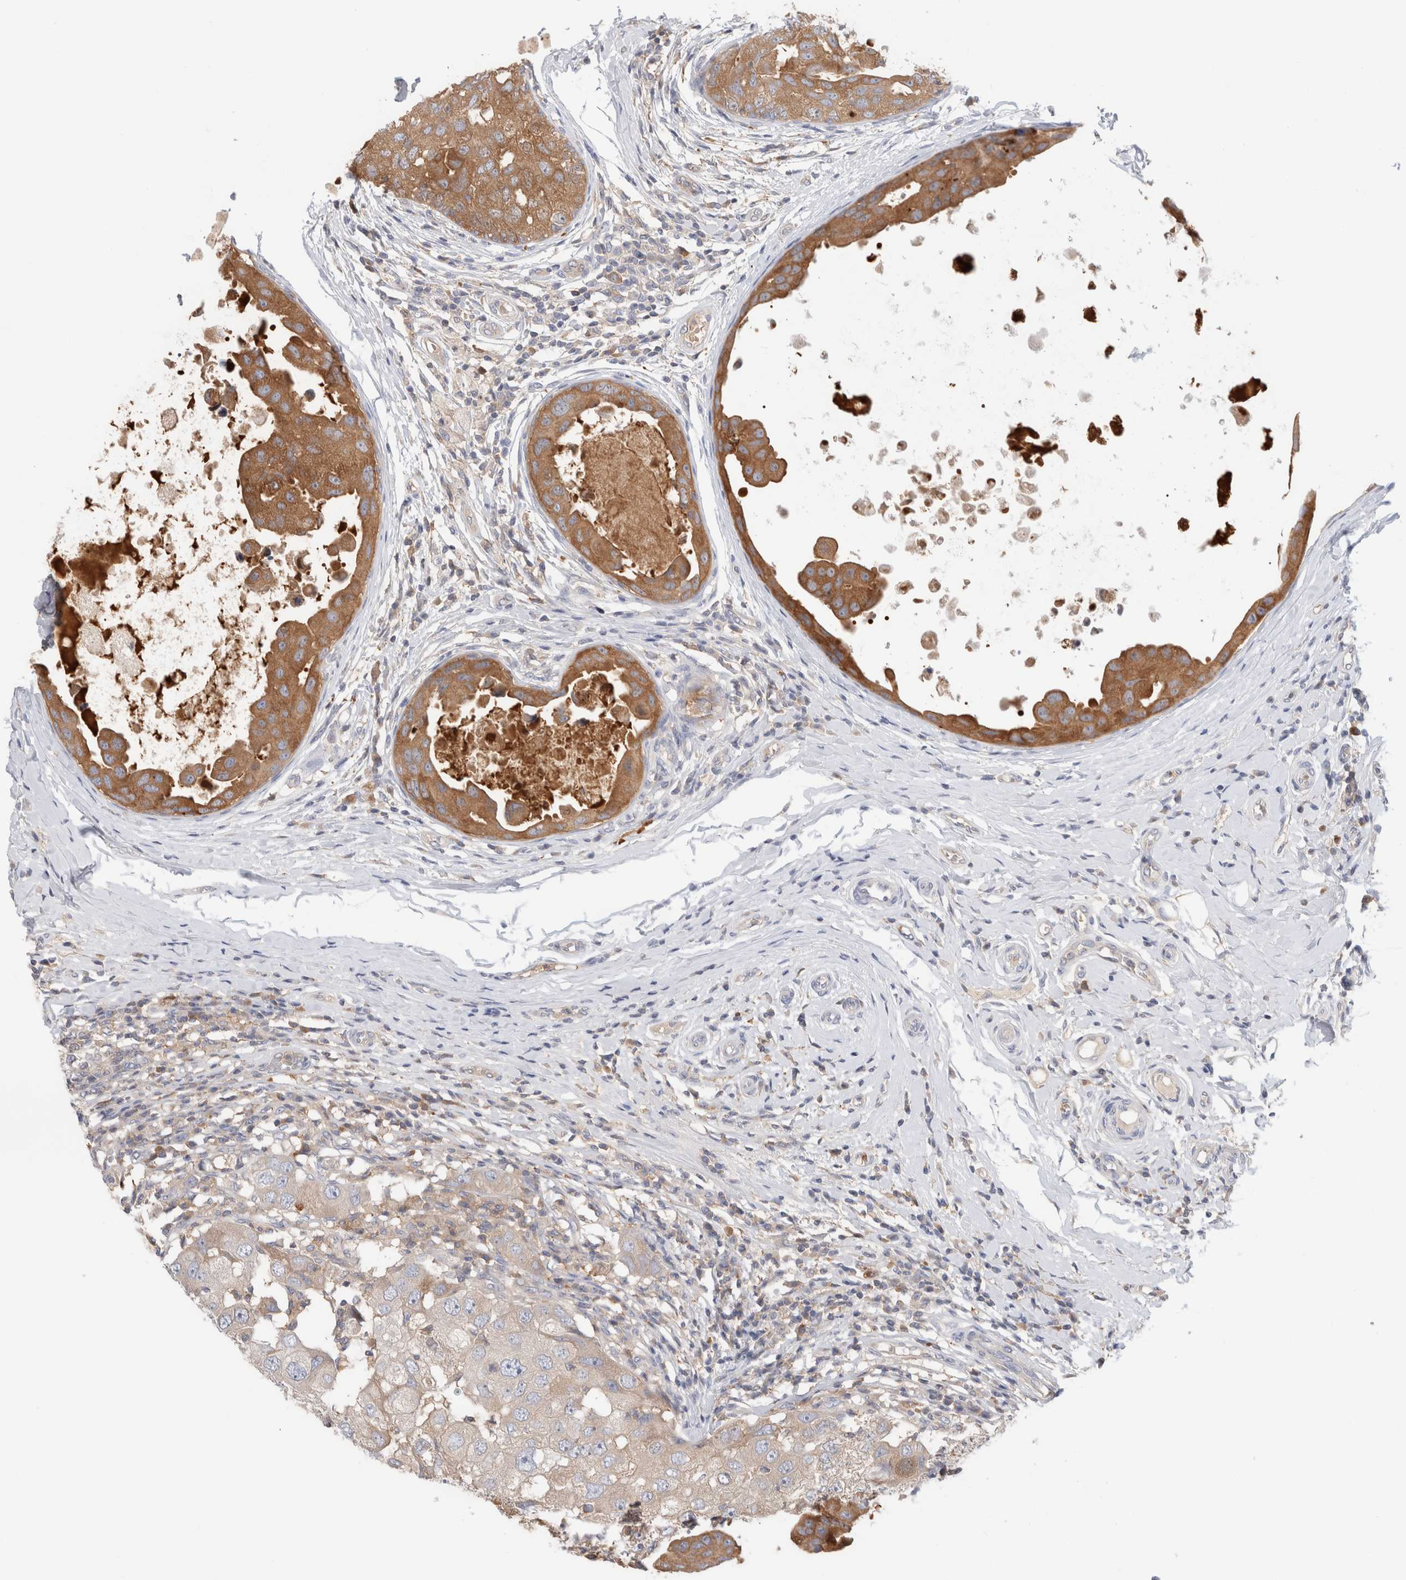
{"staining": {"intensity": "moderate", "quantity": ">75%", "location": "cytoplasmic/membranous"}, "tissue": "breast cancer", "cell_type": "Tumor cells", "image_type": "cancer", "snomed": [{"axis": "morphology", "description": "Duct carcinoma"}, {"axis": "topography", "description": "Breast"}], "caption": "Moderate cytoplasmic/membranous positivity for a protein is appreciated in about >75% of tumor cells of breast cancer using immunohistochemistry (IHC).", "gene": "KLHL14", "patient": {"sex": "female", "age": 27}}